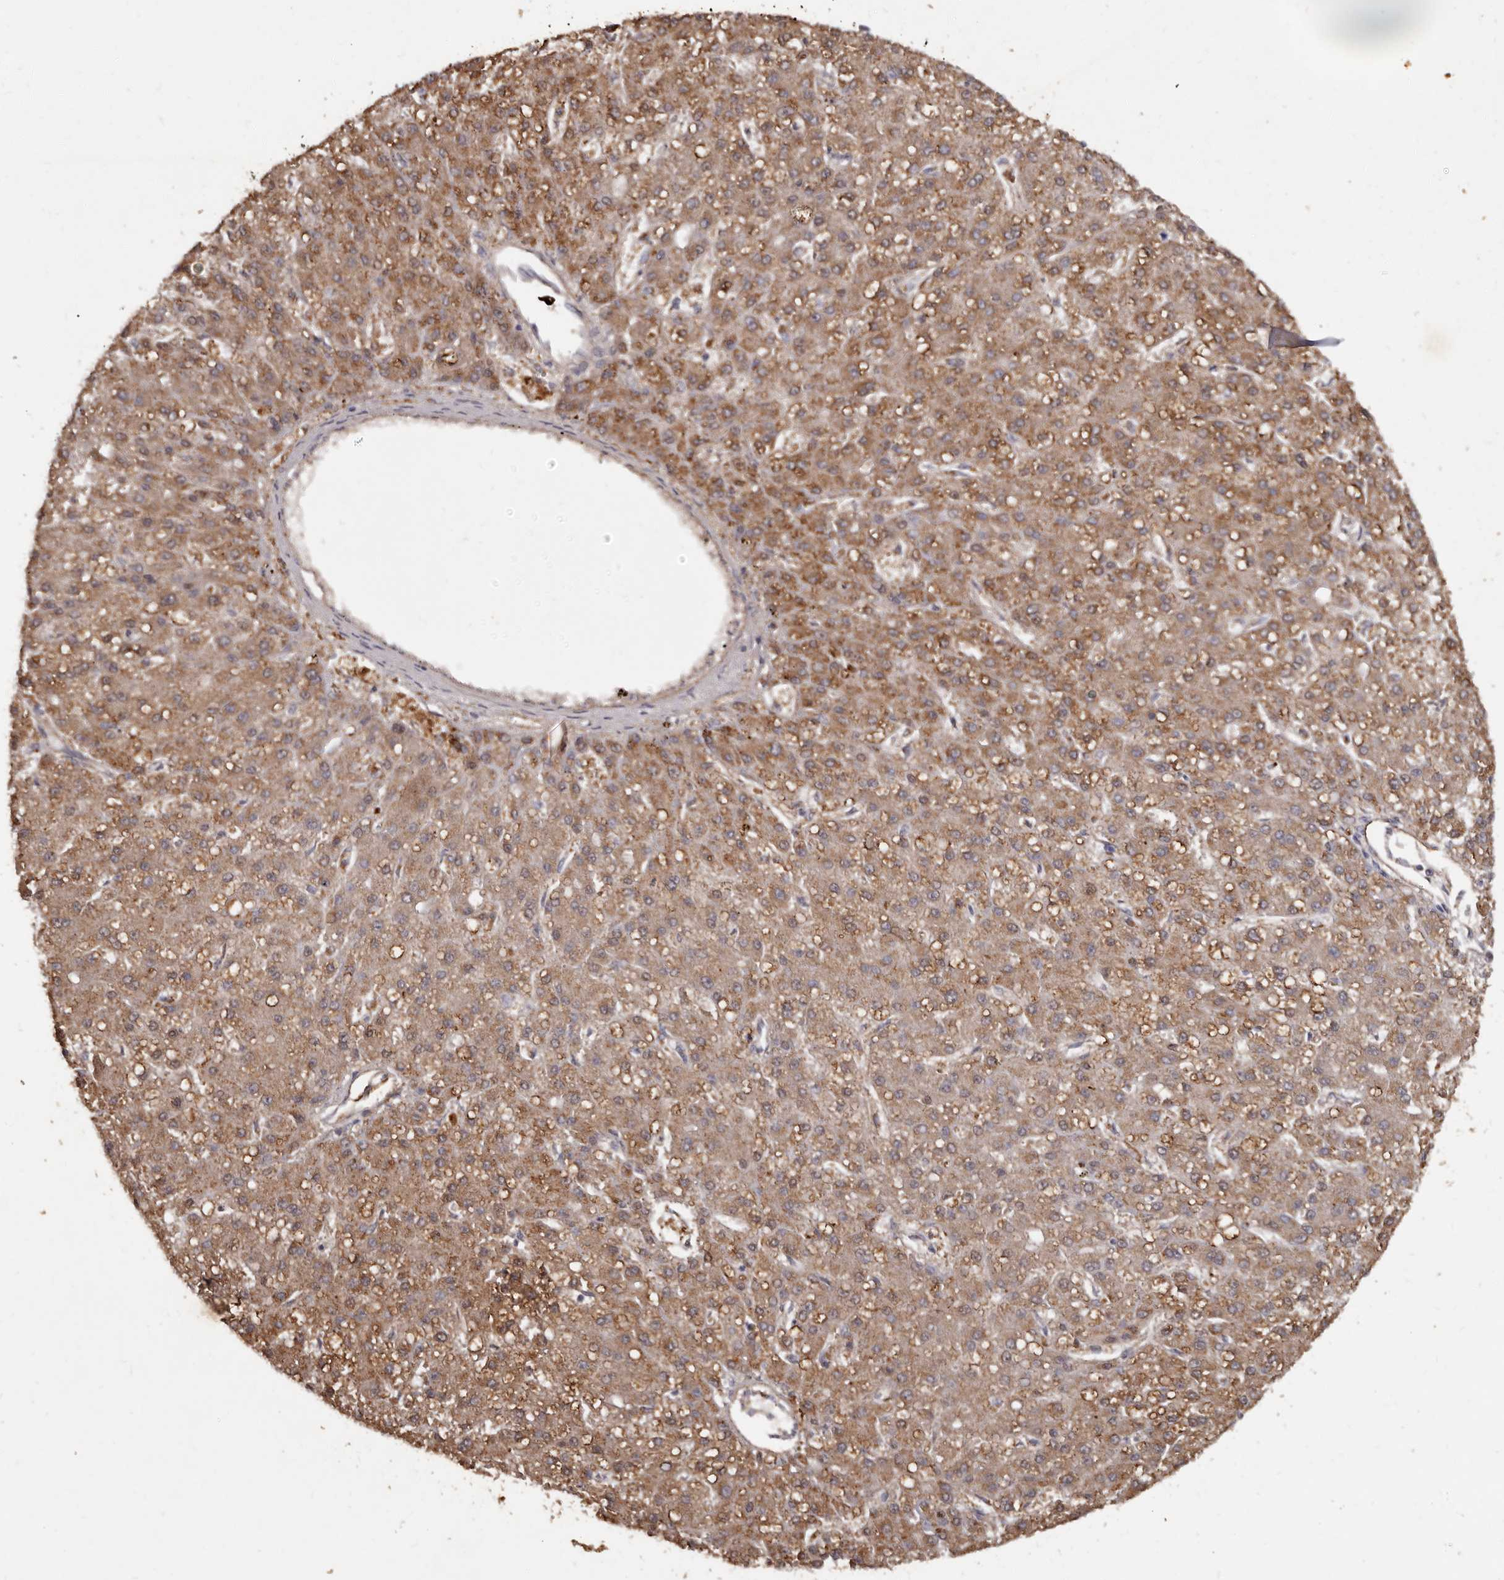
{"staining": {"intensity": "moderate", "quantity": ">75%", "location": "cytoplasmic/membranous"}, "tissue": "liver cancer", "cell_type": "Tumor cells", "image_type": "cancer", "snomed": [{"axis": "morphology", "description": "Carcinoma, Hepatocellular, NOS"}, {"axis": "topography", "description": "Liver"}], "caption": "Human liver cancer (hepatocellular carcinoma) stained with a brown dye demonstrates moderate cytoplasmic/membranous positive positivity in approximately >75% of tumor cells.", "gene": "EDEM1", "patient": {"sex": "male", "age": 67}}